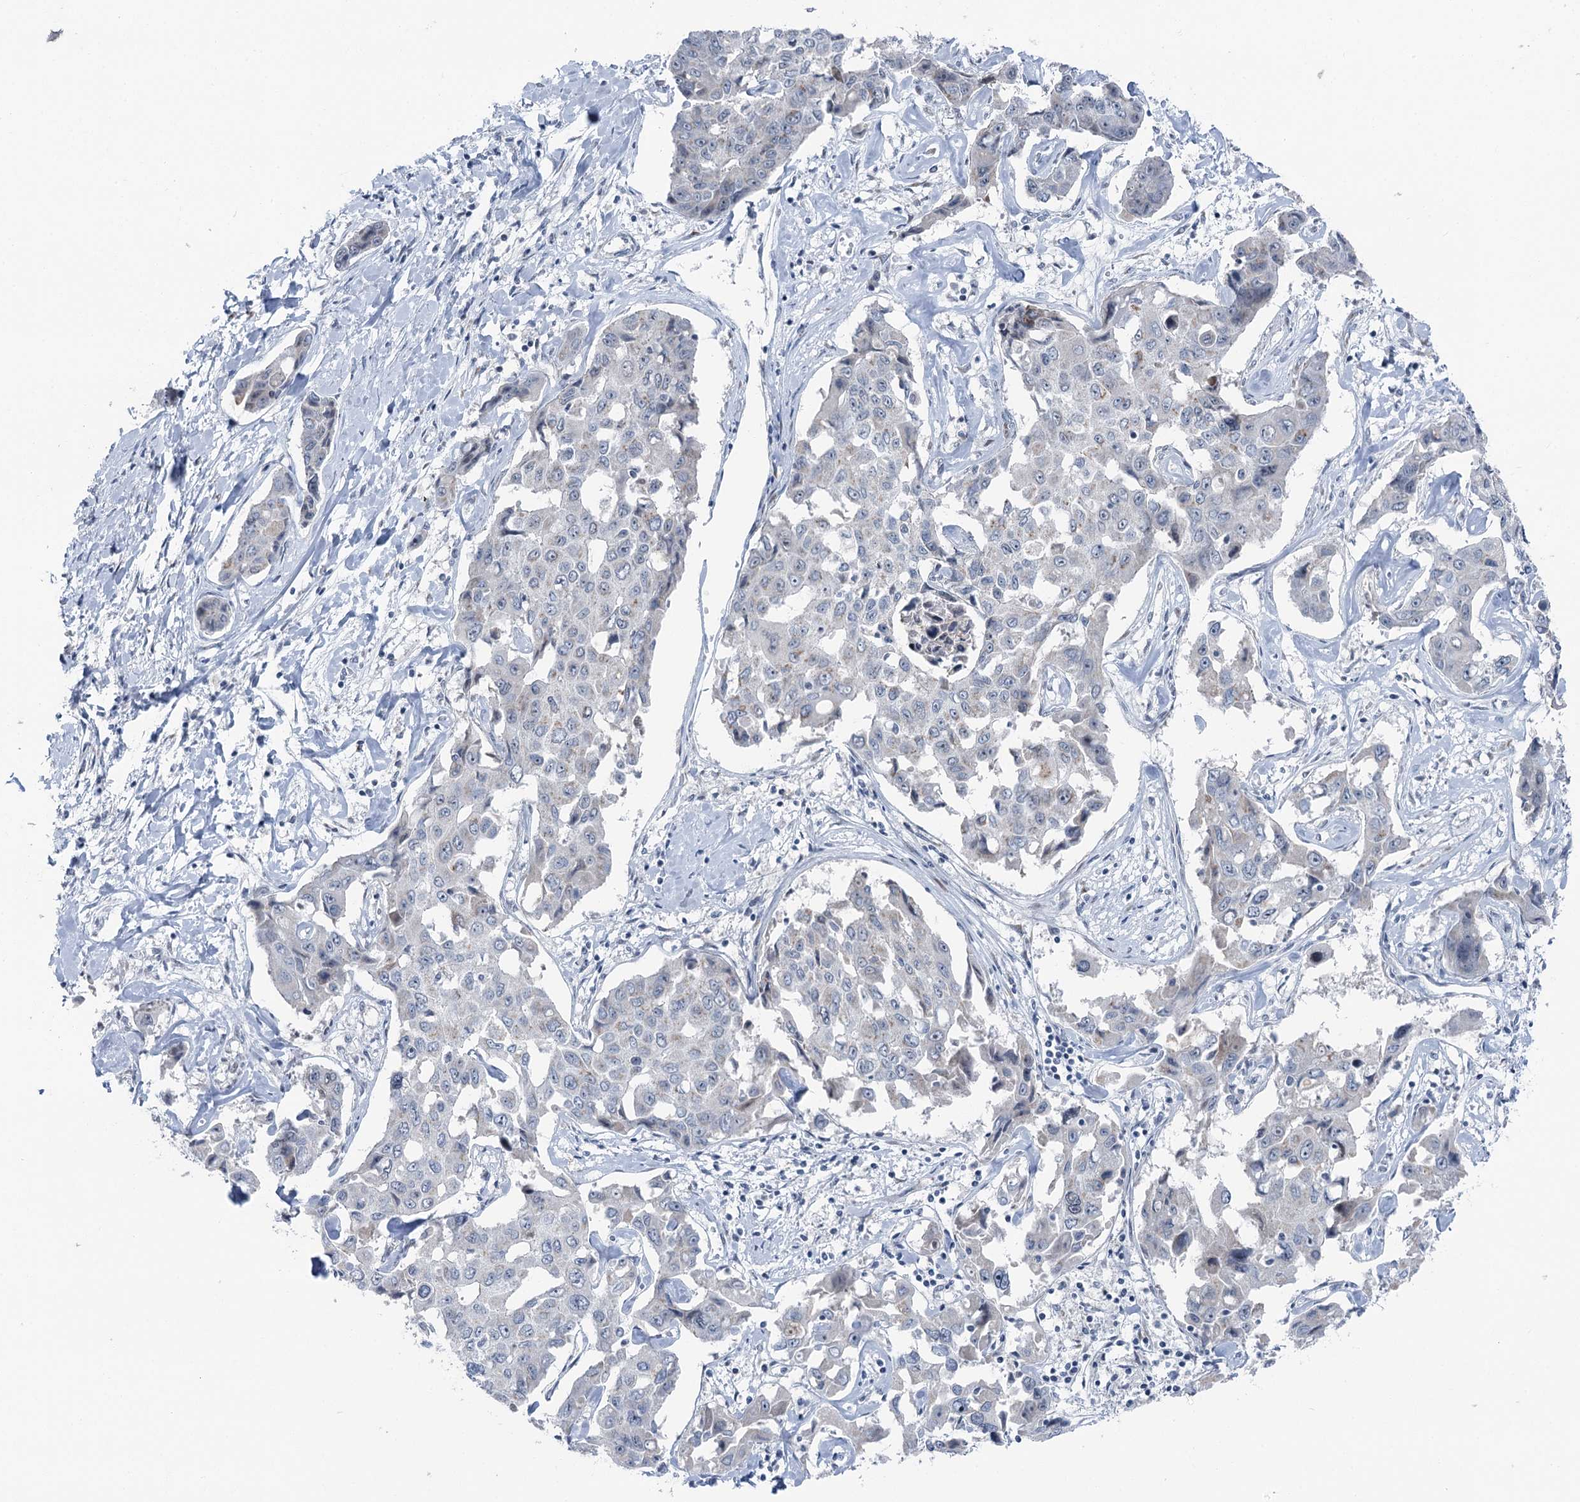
{"staining": {"intensity": "negative", "quantity": "none", "location": "none"}, "tissue": "liver cancer", "cell_type": "Tumor cells", "image_type": "cancer", "snomed": [{"axis": "morphology", "description": "Cholangiocarcinoma"}, {"axis": "topography", "description": "Liver"}], "caption": "A high-resolution micrograph shows immunohistochemistry staining of liver cholangiocarcinoma, which exhibits no significant staining in tumor cells.", "gene": "STEEP1", "patient": {"sex": "male", "age": 59}}